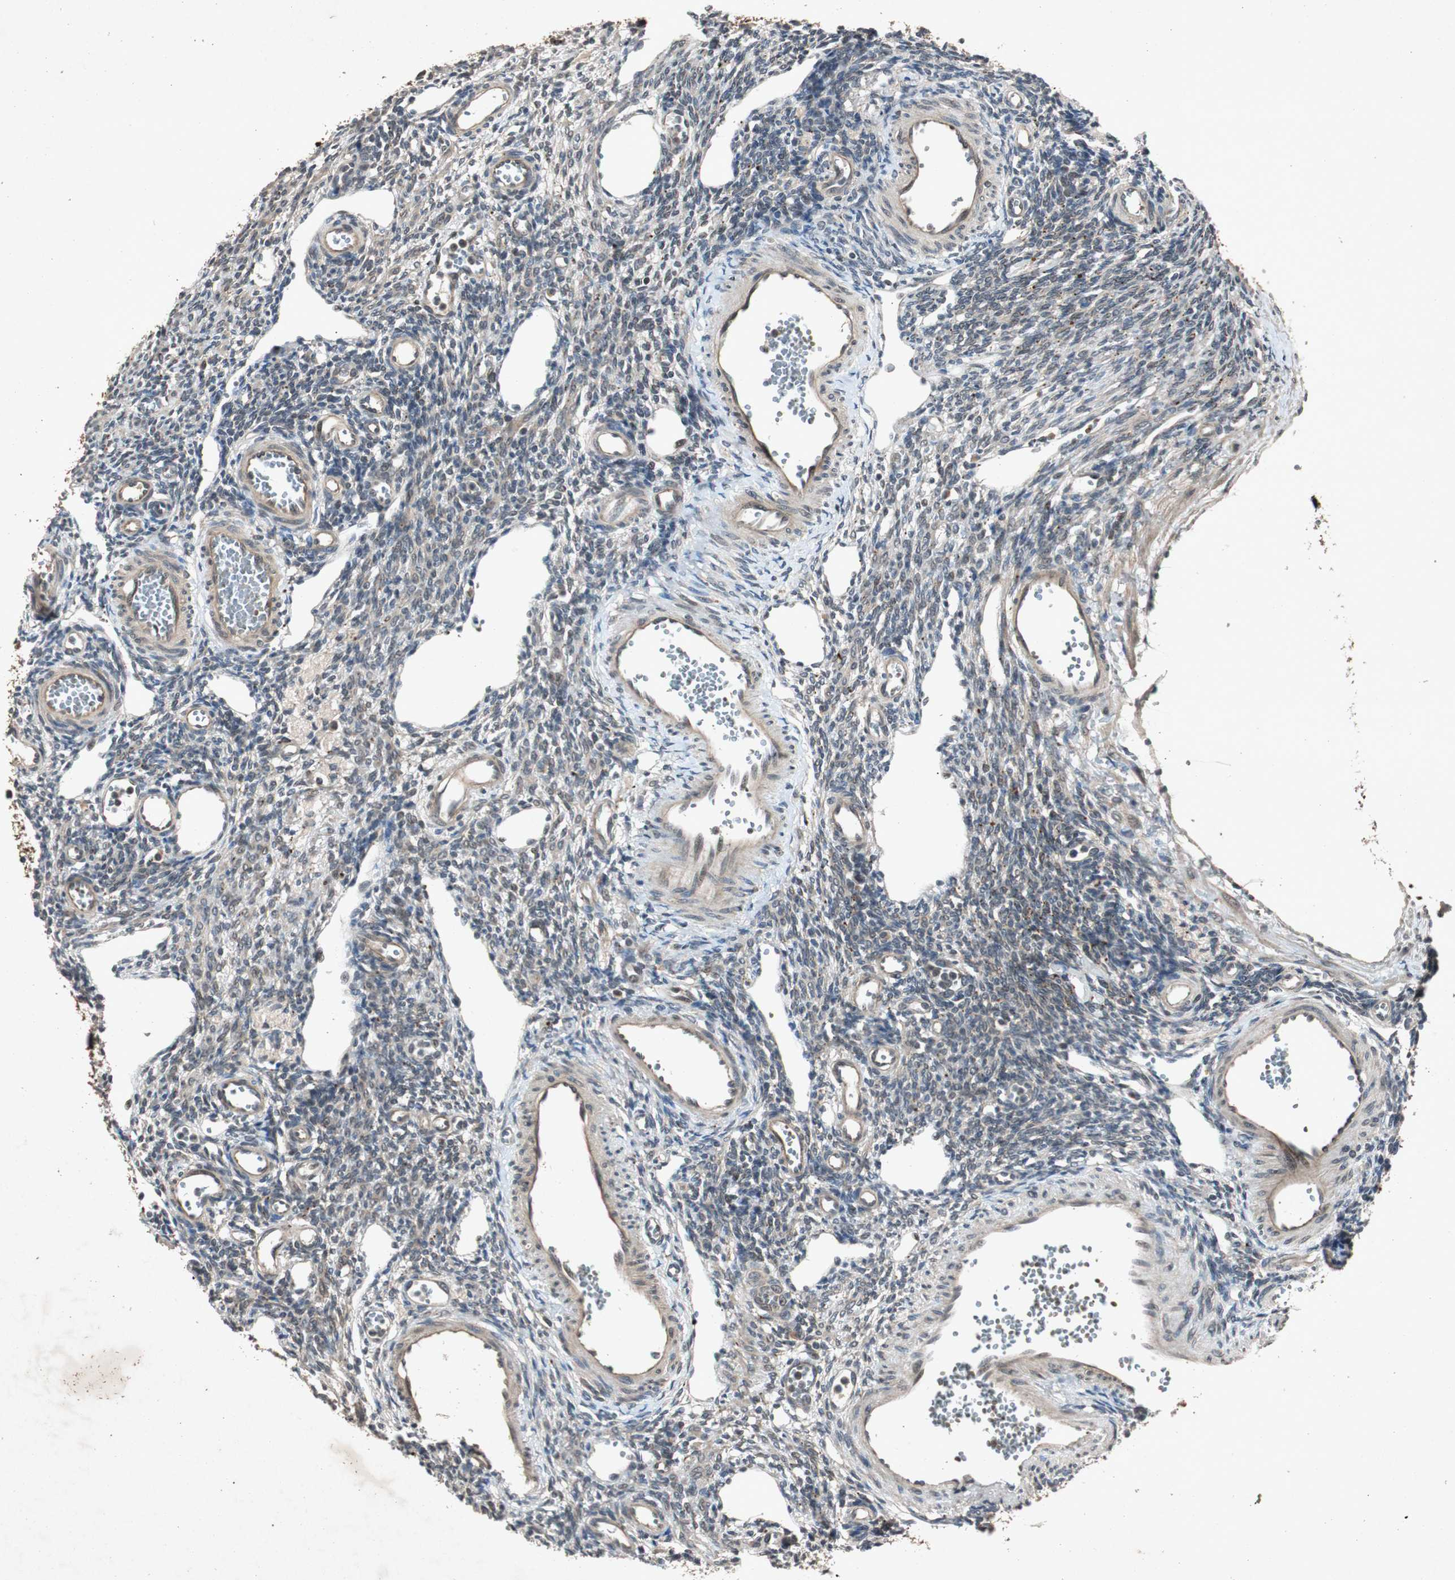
{"staining": {"intensity": "weak", "quantity": "25%-75%", "location": "cytoplasmic/membranous"}, "tissue": "ovary", "cell_type": "Ovarian stroma cells", "image_type": "normal", "snomed": [{"axis": "morphology", "description": "Normal tissue, NOS"}, {"axis": "topography", "description": "Ovary"}], "caption": "Ovary stained with a brown dye demonstrates weak cytoplasmic/membranous positive staining in approximately 25%-75% of ovarian stroma cells.", "gene": "SLIT2", "patient": {"sex": "female", "age": 33}}